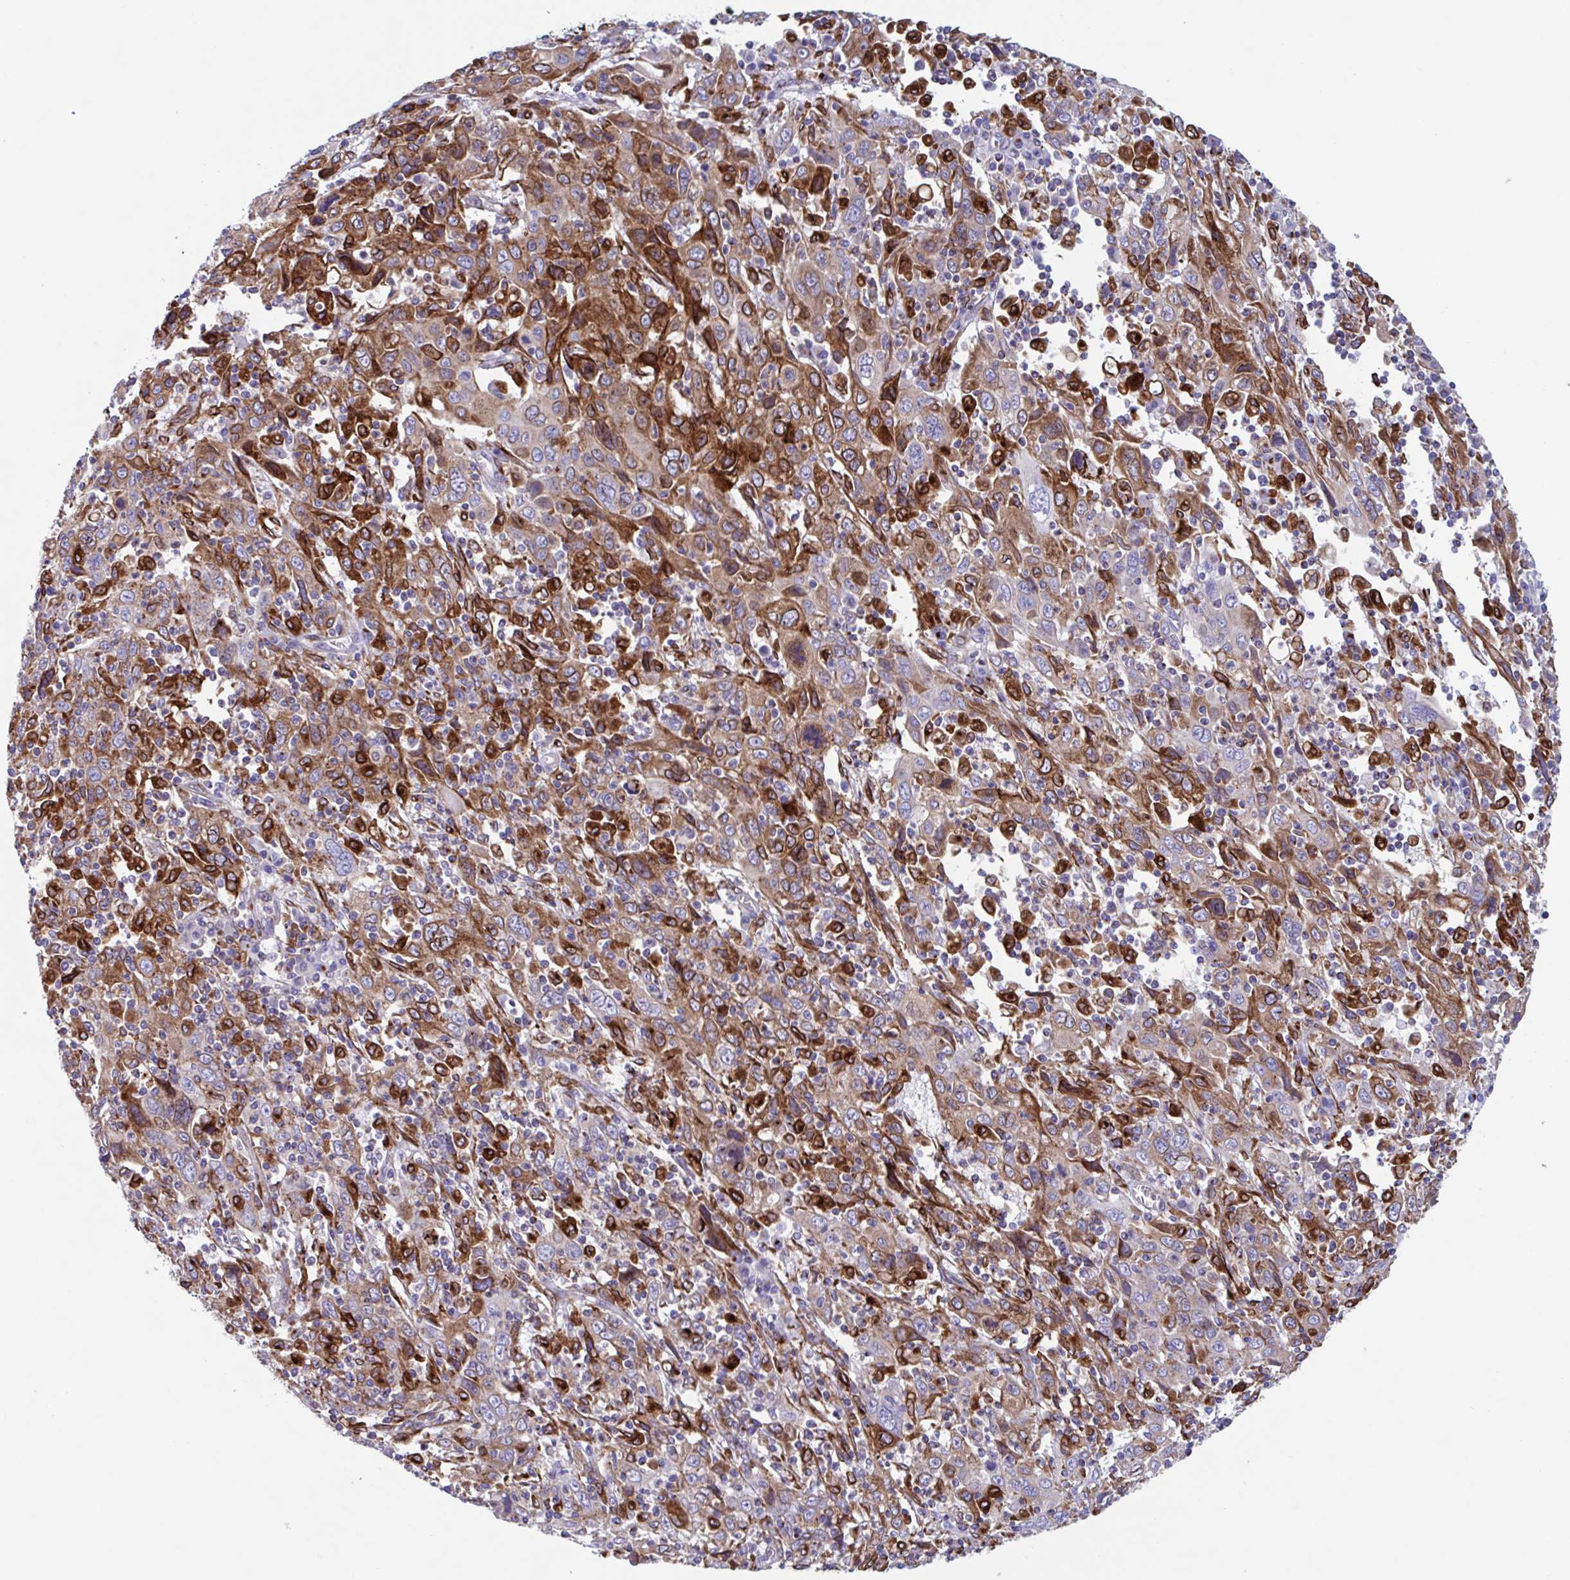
{"staining": {"intensity": "moderate", "quantity": ">75%", "location": "cytoplasmic/membranous"}, "tissue": "cervical cancer", "cell_type": "Tumor cells", "image_type": "cancer", "snomed": [{"axis": "morphology", "description": "Squamous cell carcinoma, NOS"}, {"axis": "topography", "description": "Cervix"}], "caption": "Brown immunohistochemical staining in cervical squamous cell carcinoma displays moderate cytoplasmic/membranous positivity in about >75% of tumor cells.", "gene": "RFK", "patient": {"sex": "female", "age": 46}}